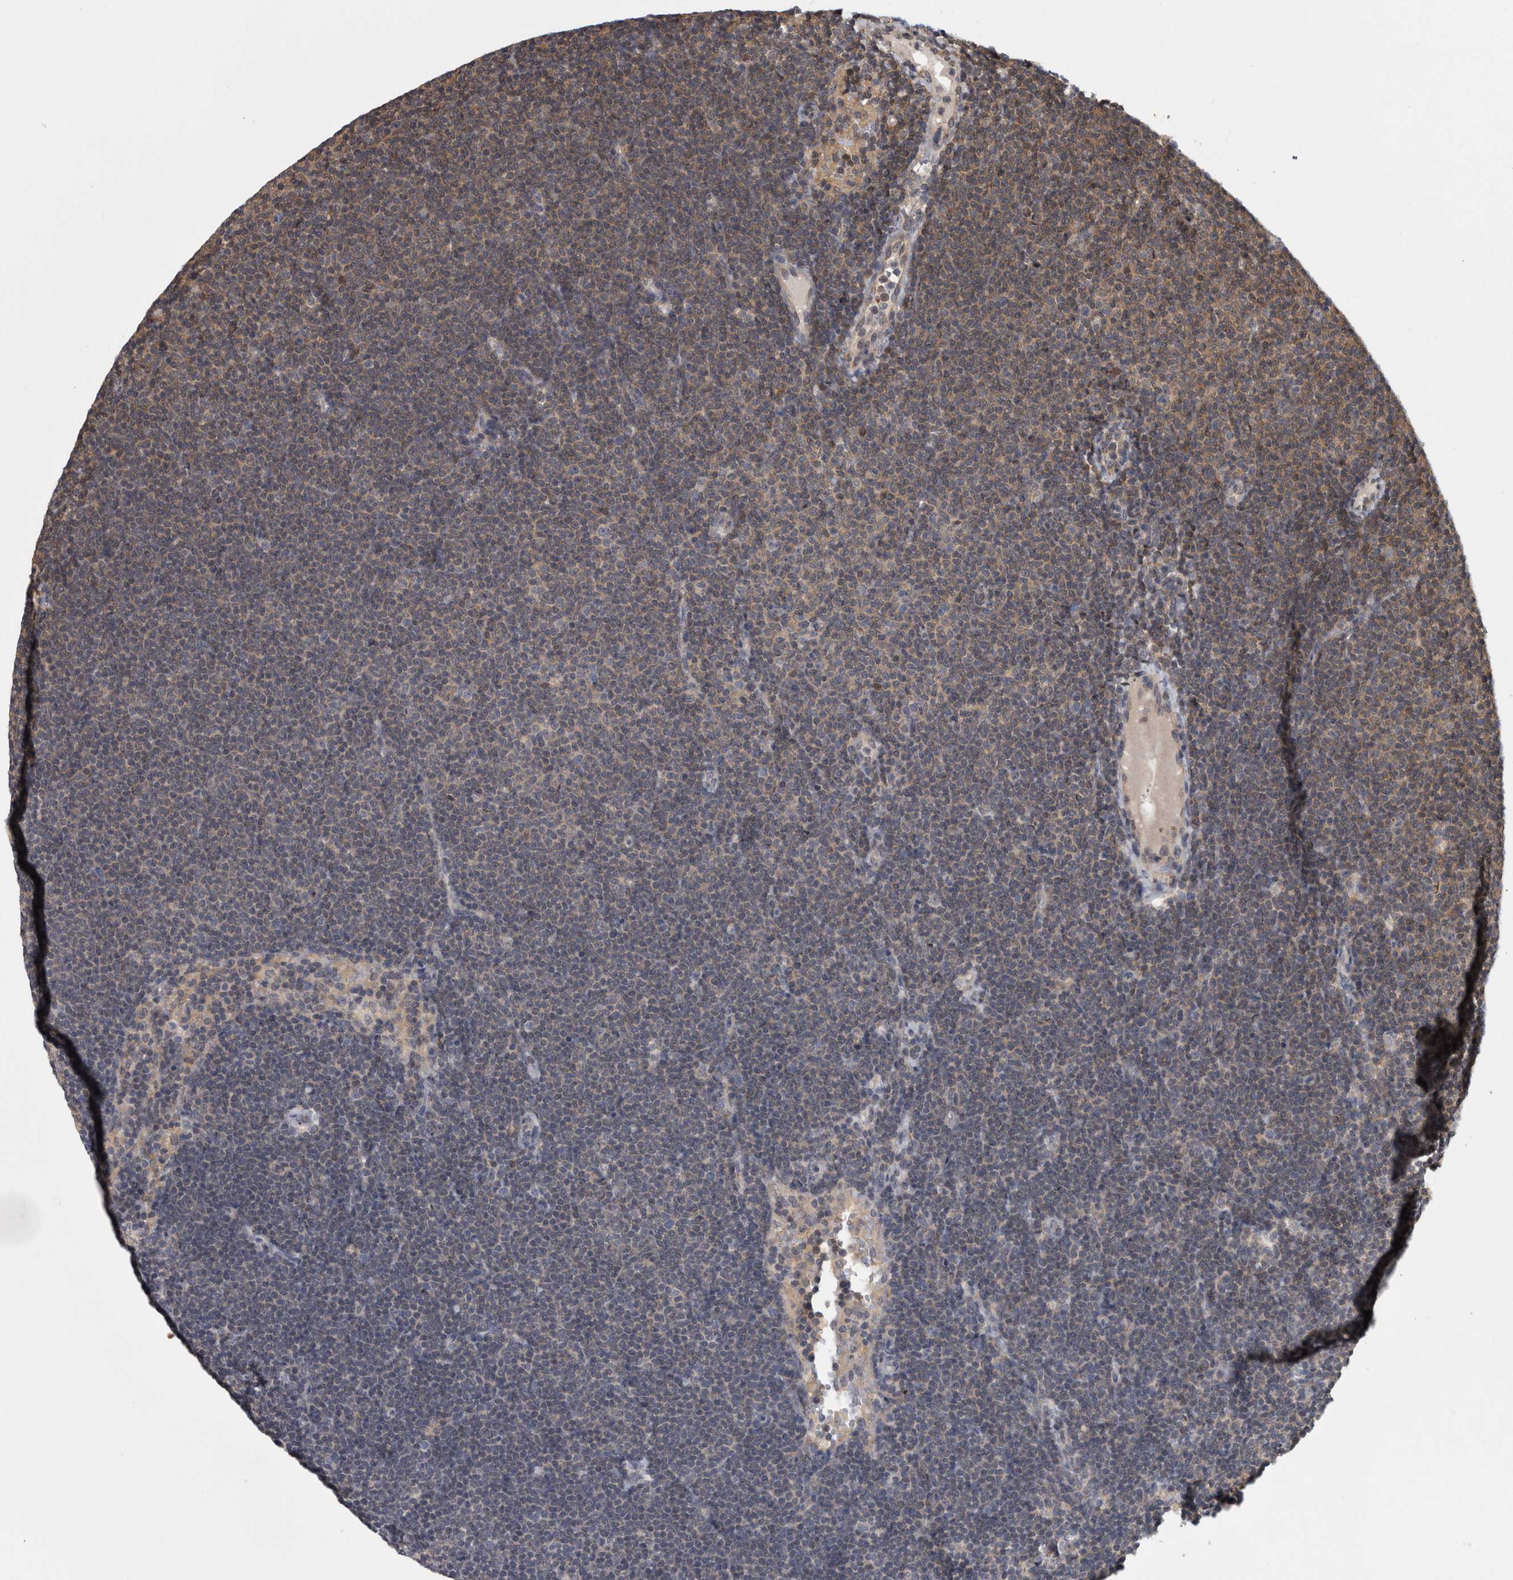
{"staining": {"intensity": "weak", "quantity": ">75%", "location": "cytoplasmic/membranous"}, "tissue": "lymphoma", "cell_type": "Tumor cells", "image_type": "cancer", "snomed": [{"axis": "morphology", "description": "Malignant lymphoma, non-Hodgkin's type, Low grade"}, {"axis": "topography", "description": "Lymph node"}], "caption": "Protein expression analysis of lymphoma displays weak cytoplasmic/membranous positivity in about >75% of tumor cells.", "gene": "APRT", "patient": {"sex": "female", "age": 53}}